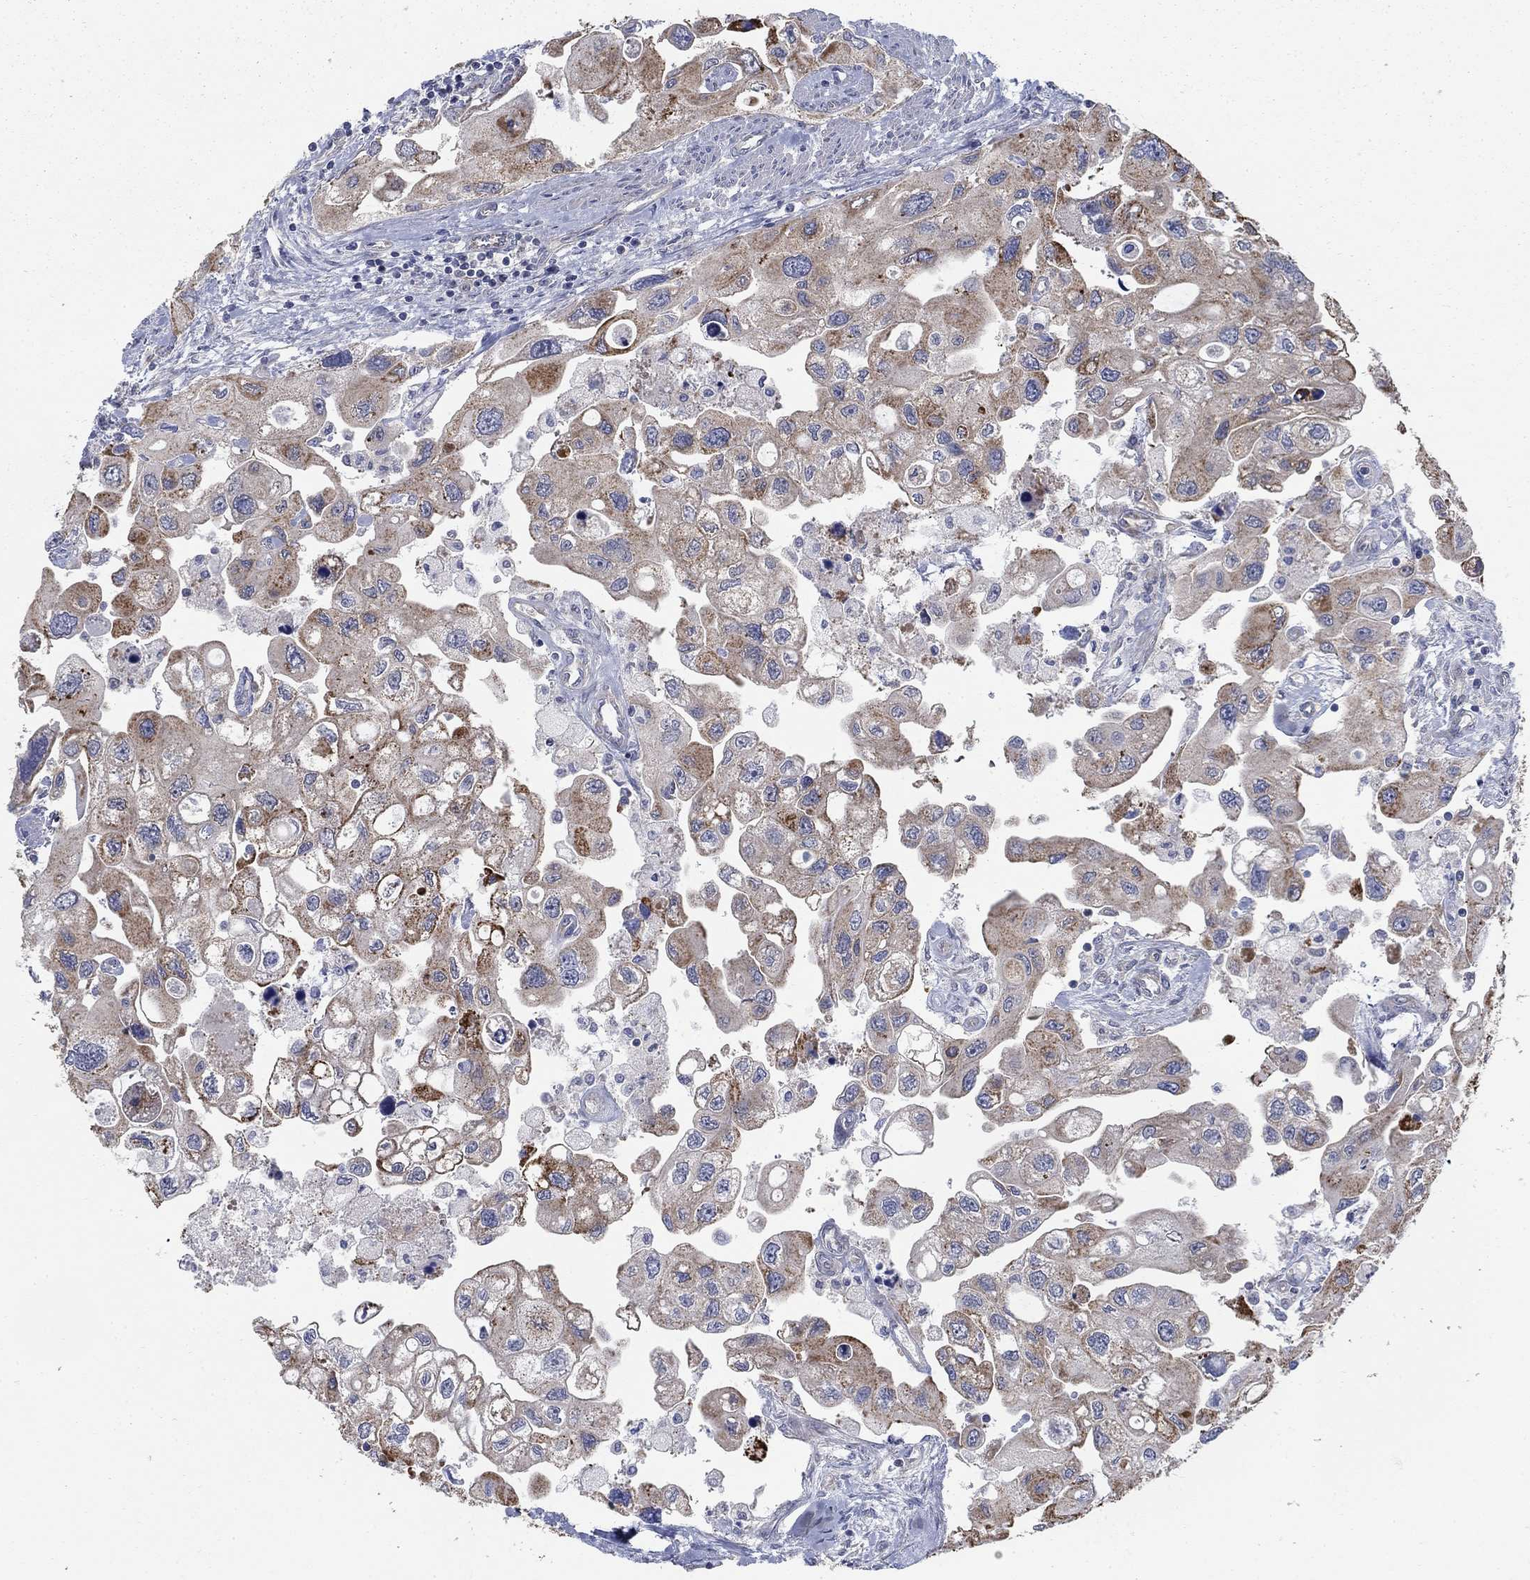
{"staining": {"intensity": "moderate", "quantity": ">75%", "location": "cytoplasmic/membranous"}, "tissue": "urothelial cancer", "cell_type": "Tumor cells", "image_type": "cancer", "snomed": [{"axis": "morphology", "description": "Urothelial carcinoma, High grade"}, {"axis": "topography", "description": "Urinary bladder"}], "caption": "Immunohistochemical staining of urothelial cancer exhibits moderate cytoplasmic/membranous protein expression in approximately >75% of tumor cells.", "gene": "NME7", "patient": {"sex": "male", "age": 59}}